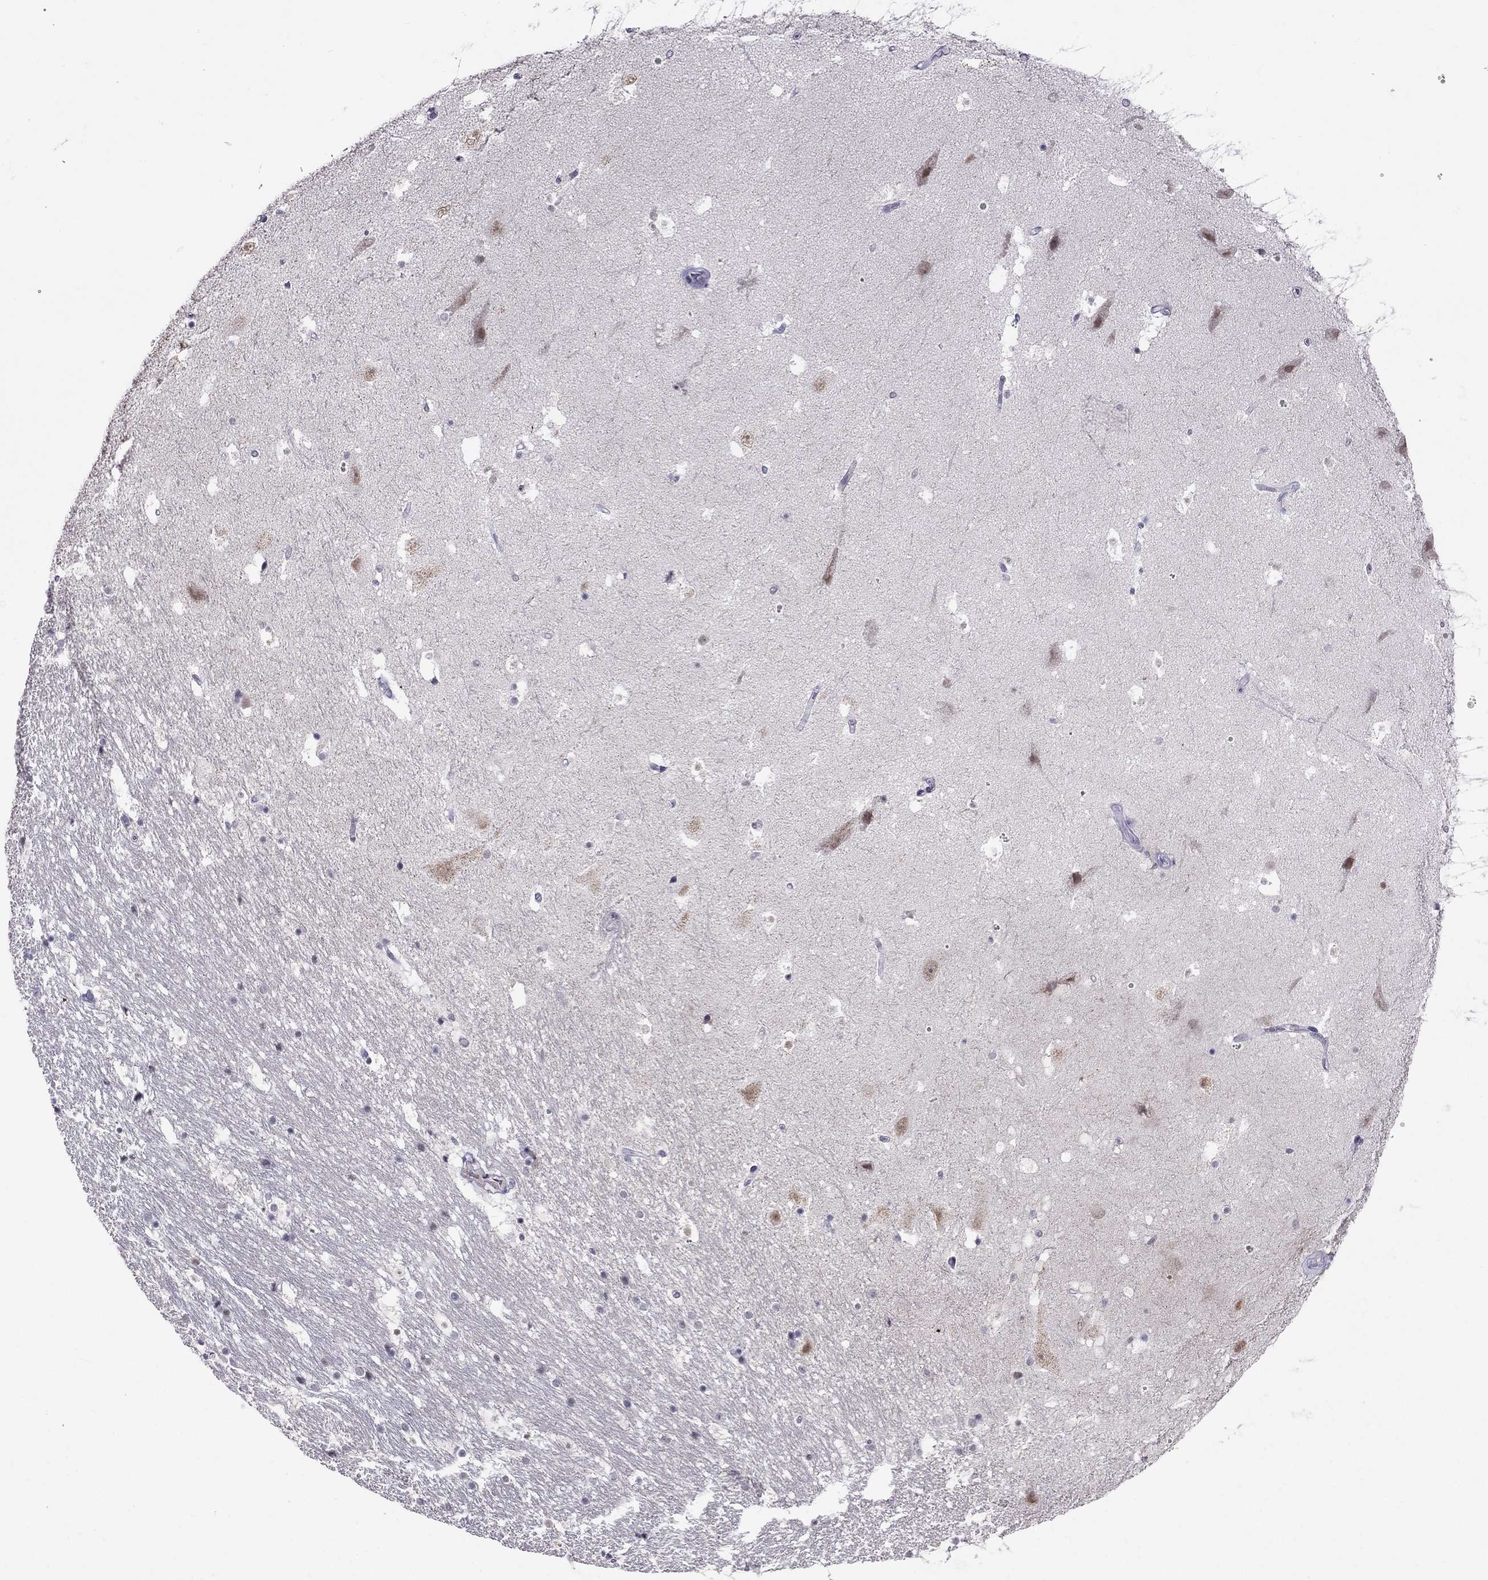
{"staining": {"intensity": "negative", "quantity": "none", "location": "none"}, "tissue": "hippocampus", "cell_type": "Glial cells", "image_type": "normal", "snomed": [{"axis": "morphology", "description": "Normal tissue, NOS"}, {"axis": "topography", "description": "Hippocampus"}], "caption": "Glial cells are negative for brown protein staining in normal hippocampus. (Immunohistochemistry, brightfield microscopy, high magnification).", "gene": "MYO3B", "patient": {"sex": "male", "age": 51}}